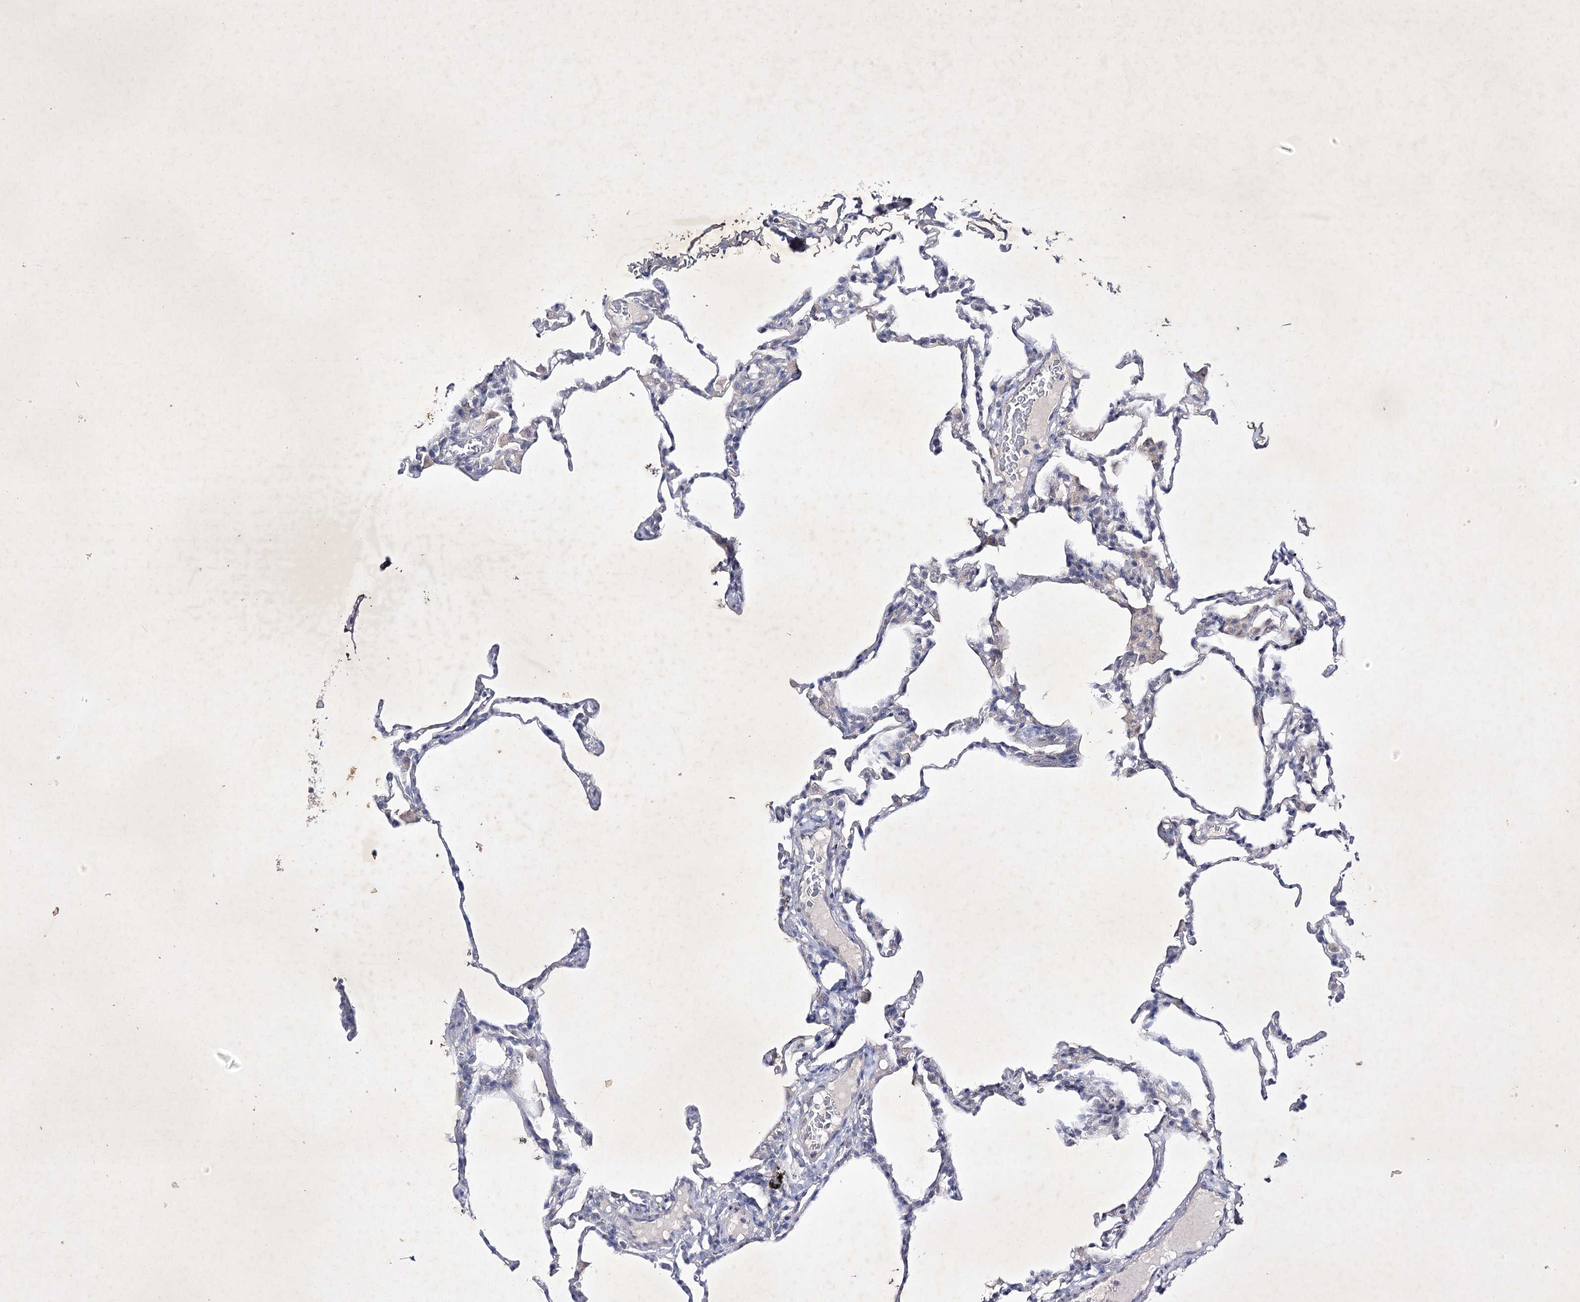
{"staining": {"intensity": "negative", "quantity": "none", "location": "none"}, "tissue": "lung", "cell_type": "Alveolar cells", "image_type": "normal", "snomed": [{"axis": "morphology", "description": "Normal tissue, NOS"}, {"axis": "topography", "description": "Lung"}], "caption": "Immunohistochemistry (IHC) histopathology image of normal lung stained for a protein (brown), which displays no staining in alveolar cells. (IHC, brightfield microscopy, high magnification).", "gene": "COX15", "patient": {"sex": "male", "age": 20}}